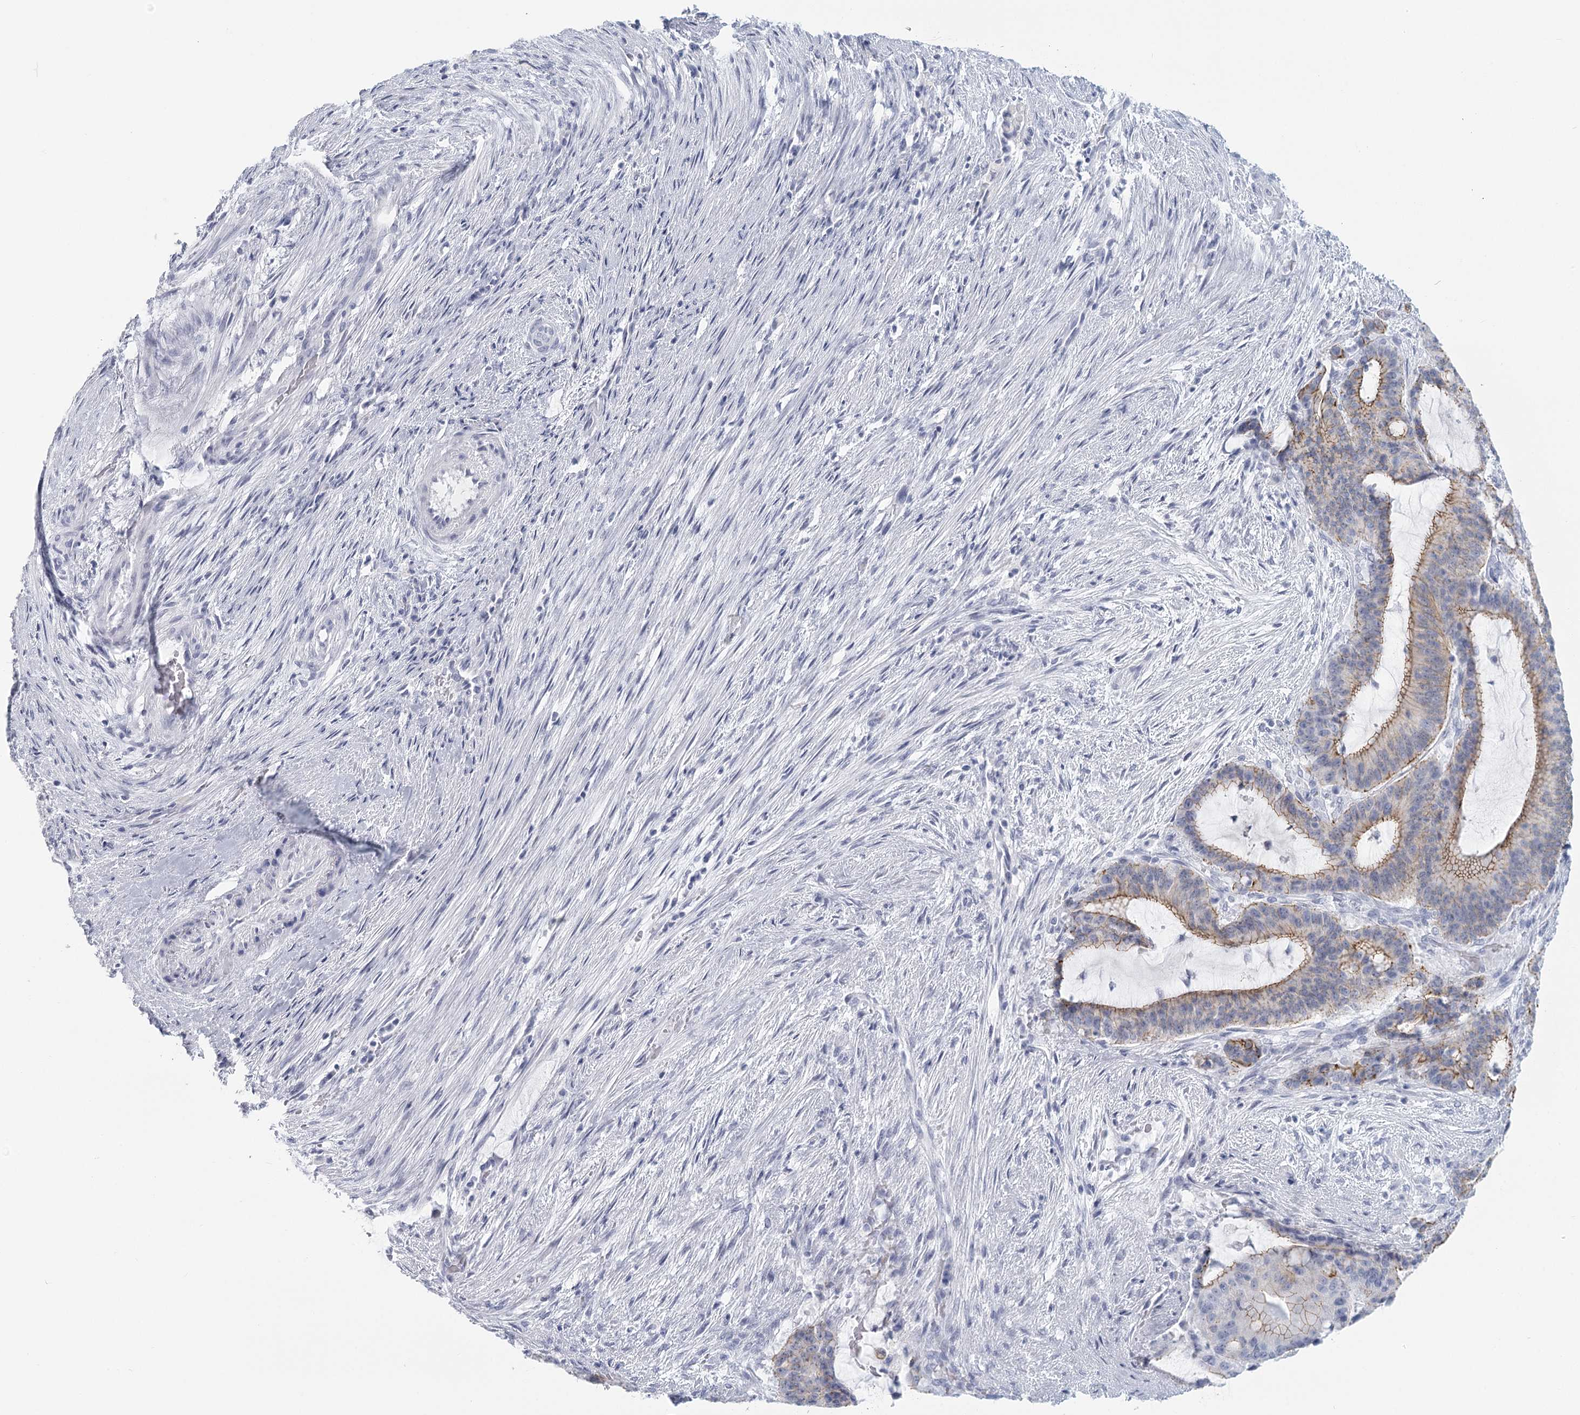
{"staining": {"intensity": "moderate", "quantity": "25%-75%", "location": "cytoplasmic/membranous"}, "tissue": "liver cancer", "cell_type": "Tumor cells", "image_type": "cancer", "snomed": [{"axis": "morphology", "description": "Normal tissue, NOS"}, {"axis": "morphology", "description": "Cholangiocarcinoma"}, {"axis": "topography", "description": "Liver"}, {"axis": "topography", "description": "Peripheral nerve tissue"}], "caption": "Approximately 25%-75% of tumor cells in liver cholangiocarcinoma reveal moderate cytoplasmic/membranous protein positivity as visualized by brown immunohistochemical staining.", "gene": "WNT8B", "patient": {"sex": "female", "age": 73}}